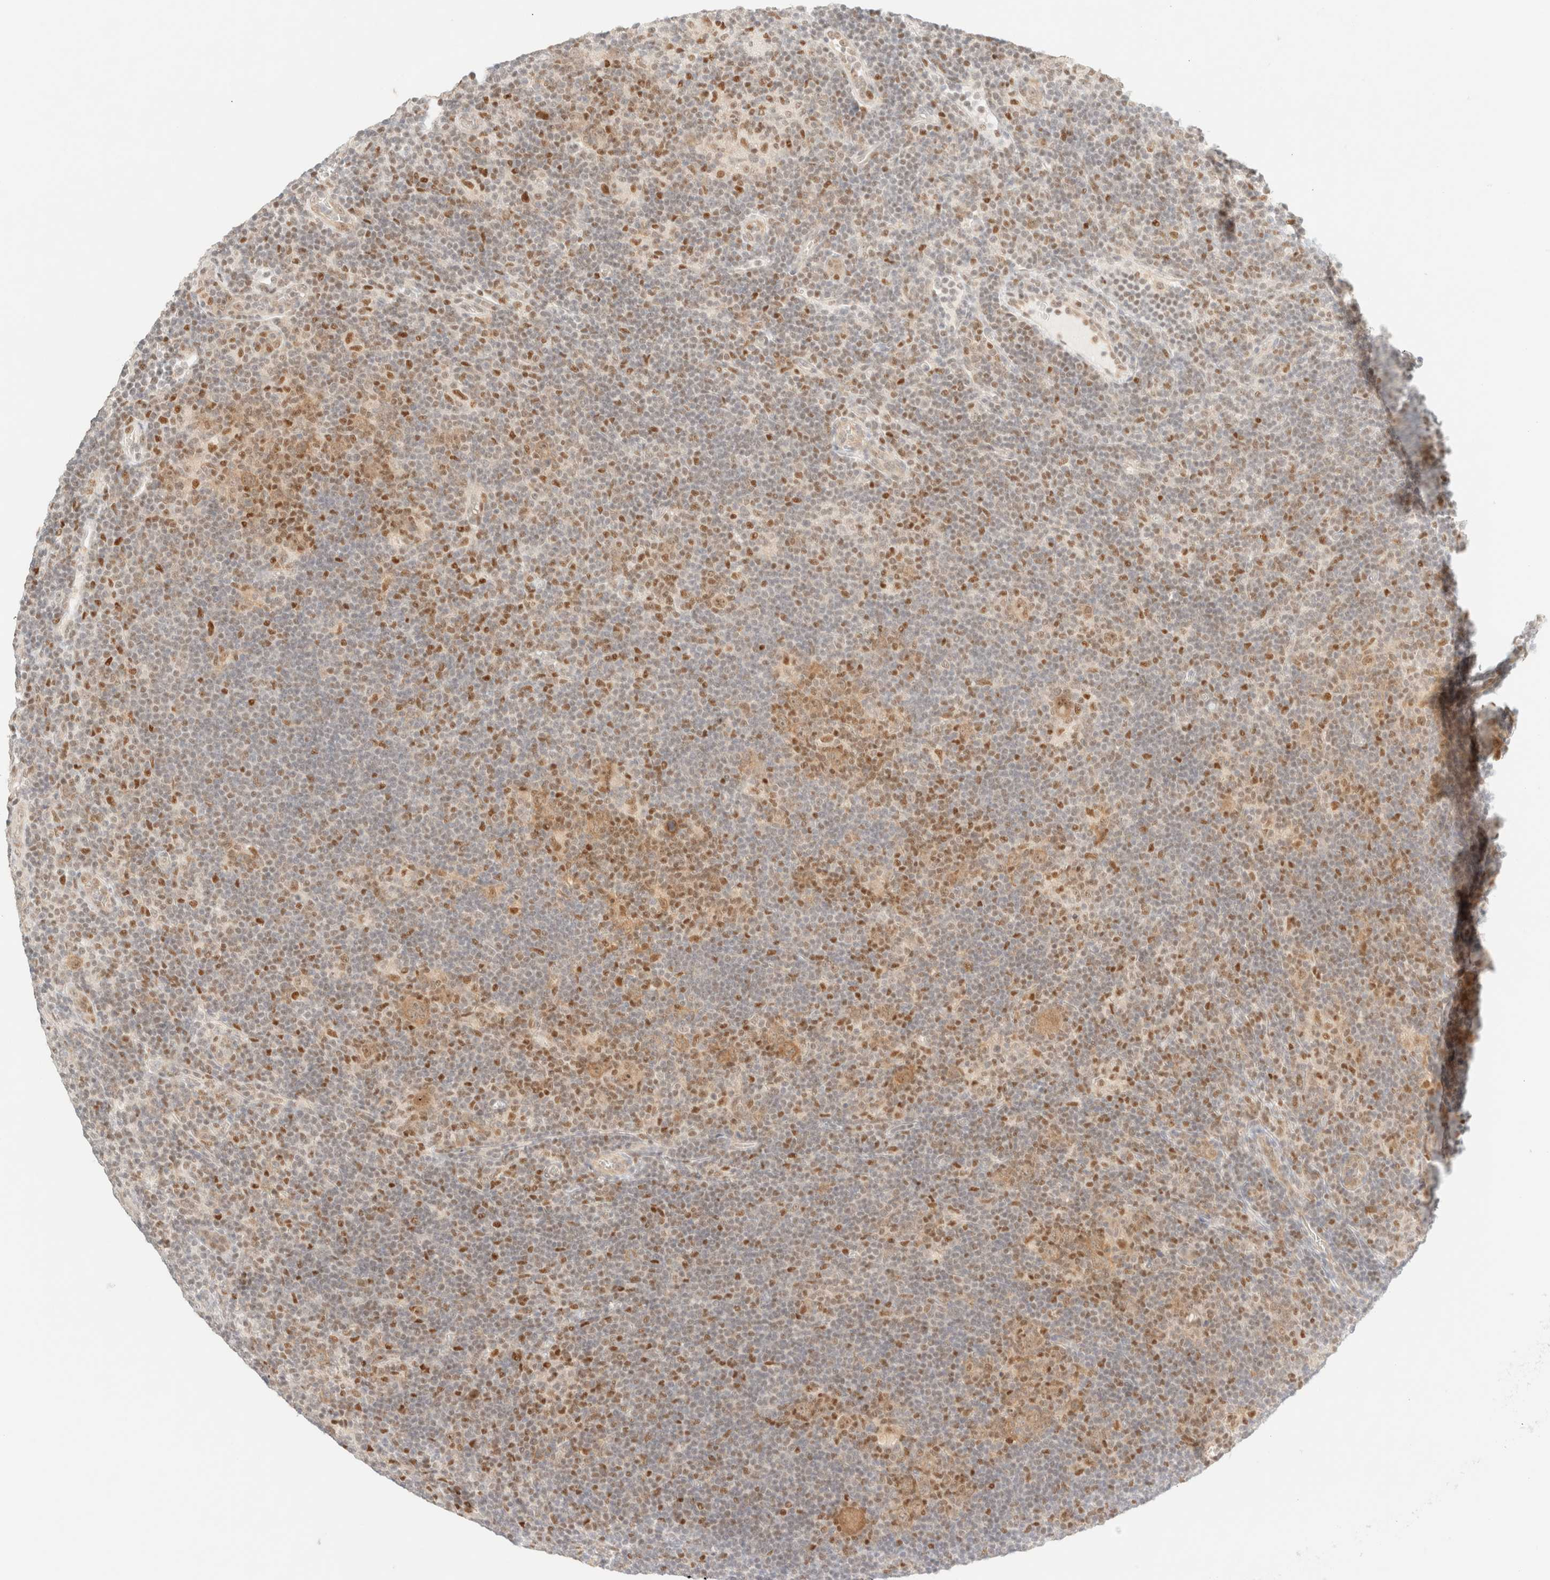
{"staining": {"intensity": "moderate", "quantity": ">75%", "location": "cytoplasmic/membranous,nuclear"}, "tissue": "lymphoma", "cell_type": "Tumor cells", "image_type": "cancer", "snomed": [{"axis": "morphology", "description": "Hodgkin's disease, NOS"}, {"axis": "topography", "description": "Lymph node"}], "caption": "A photomicrograph of human lymphoma stained for a protein displays moderate cytoplasmic/membranous and nuclear brown staining in tumor cells.", "gene": "TSR1", "patient": {"sex": "female", "age": 57}}